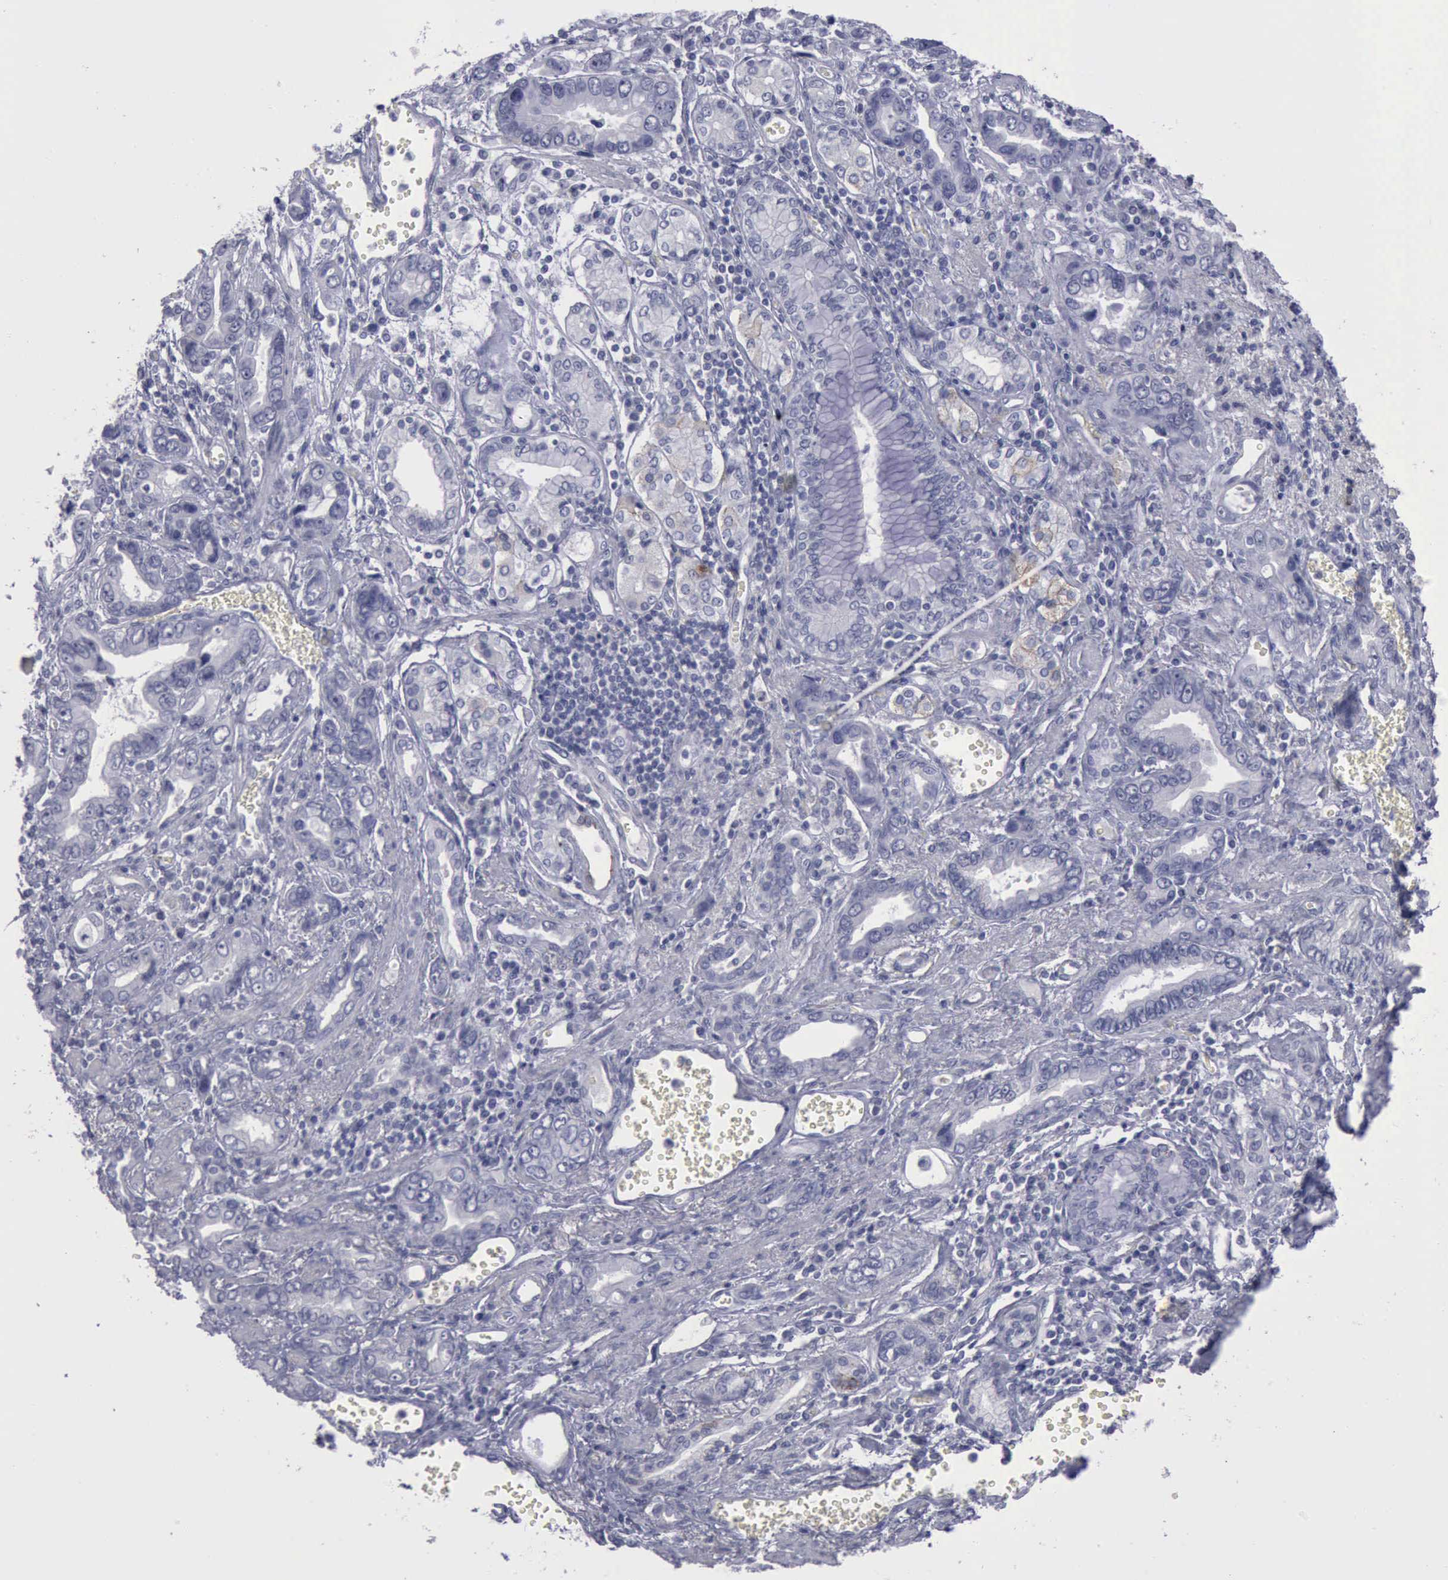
{"staining": {"intensity": "negative", "quantity": "none", "location": "none"}, "tissue": "stomach cancer", "cell_type": "Tumor cells", "image_type": "cancer", "snomed": [{"axis": "morphology", "description": "Adenocarcinoma, NOS"}, {"axis": "topography", "description": "Stomach"}], "caption": "Stomach adenocarcinoma was stained to show a protein in brown. There is no significant positivity in tumor cells.", "gene": "CDH2", "patient": {"sex": "male", "age": 78}}